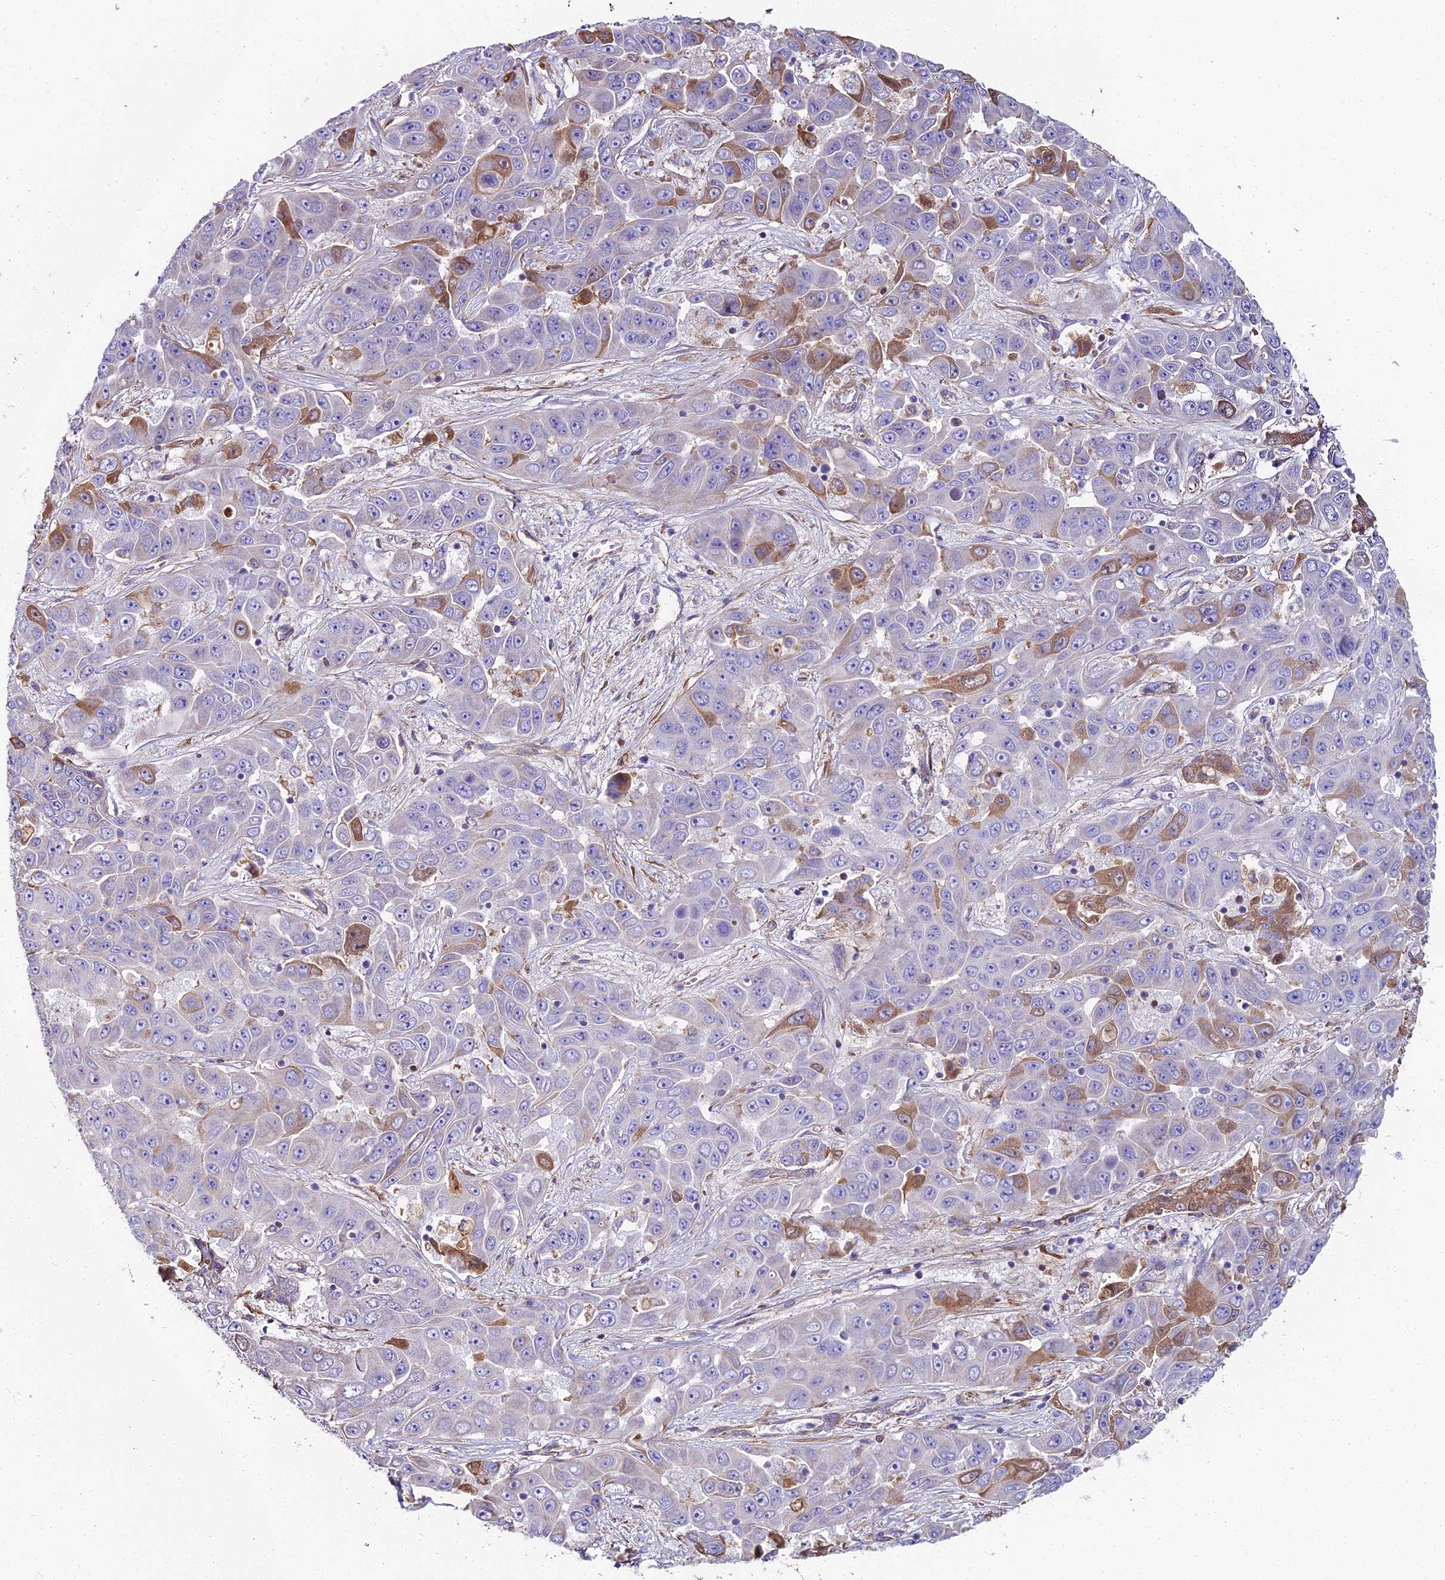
{"staining": {"intensity": "moderate", "quantity": "<25%", "location": "cytoplasmic/membranous"}, "tissue": "liver cancer", "cell_type": "Tumor cells", "image_type": "cancer", "snomed": [{"axis": "morphology", "description": "Cholangiocarcinoma"}, {"axis": "topography", "description": "Liver"}], "caption": "A high-resolution photomicrograph shows immunohistochemistry (IHC) staining of liver cholangiocarcinoma, which shows moderate cytoplasmic/membranous expression in about <25% of tumor cells.", "gene": "BEX4", "patient": {"sex": "female", "age": 52}}